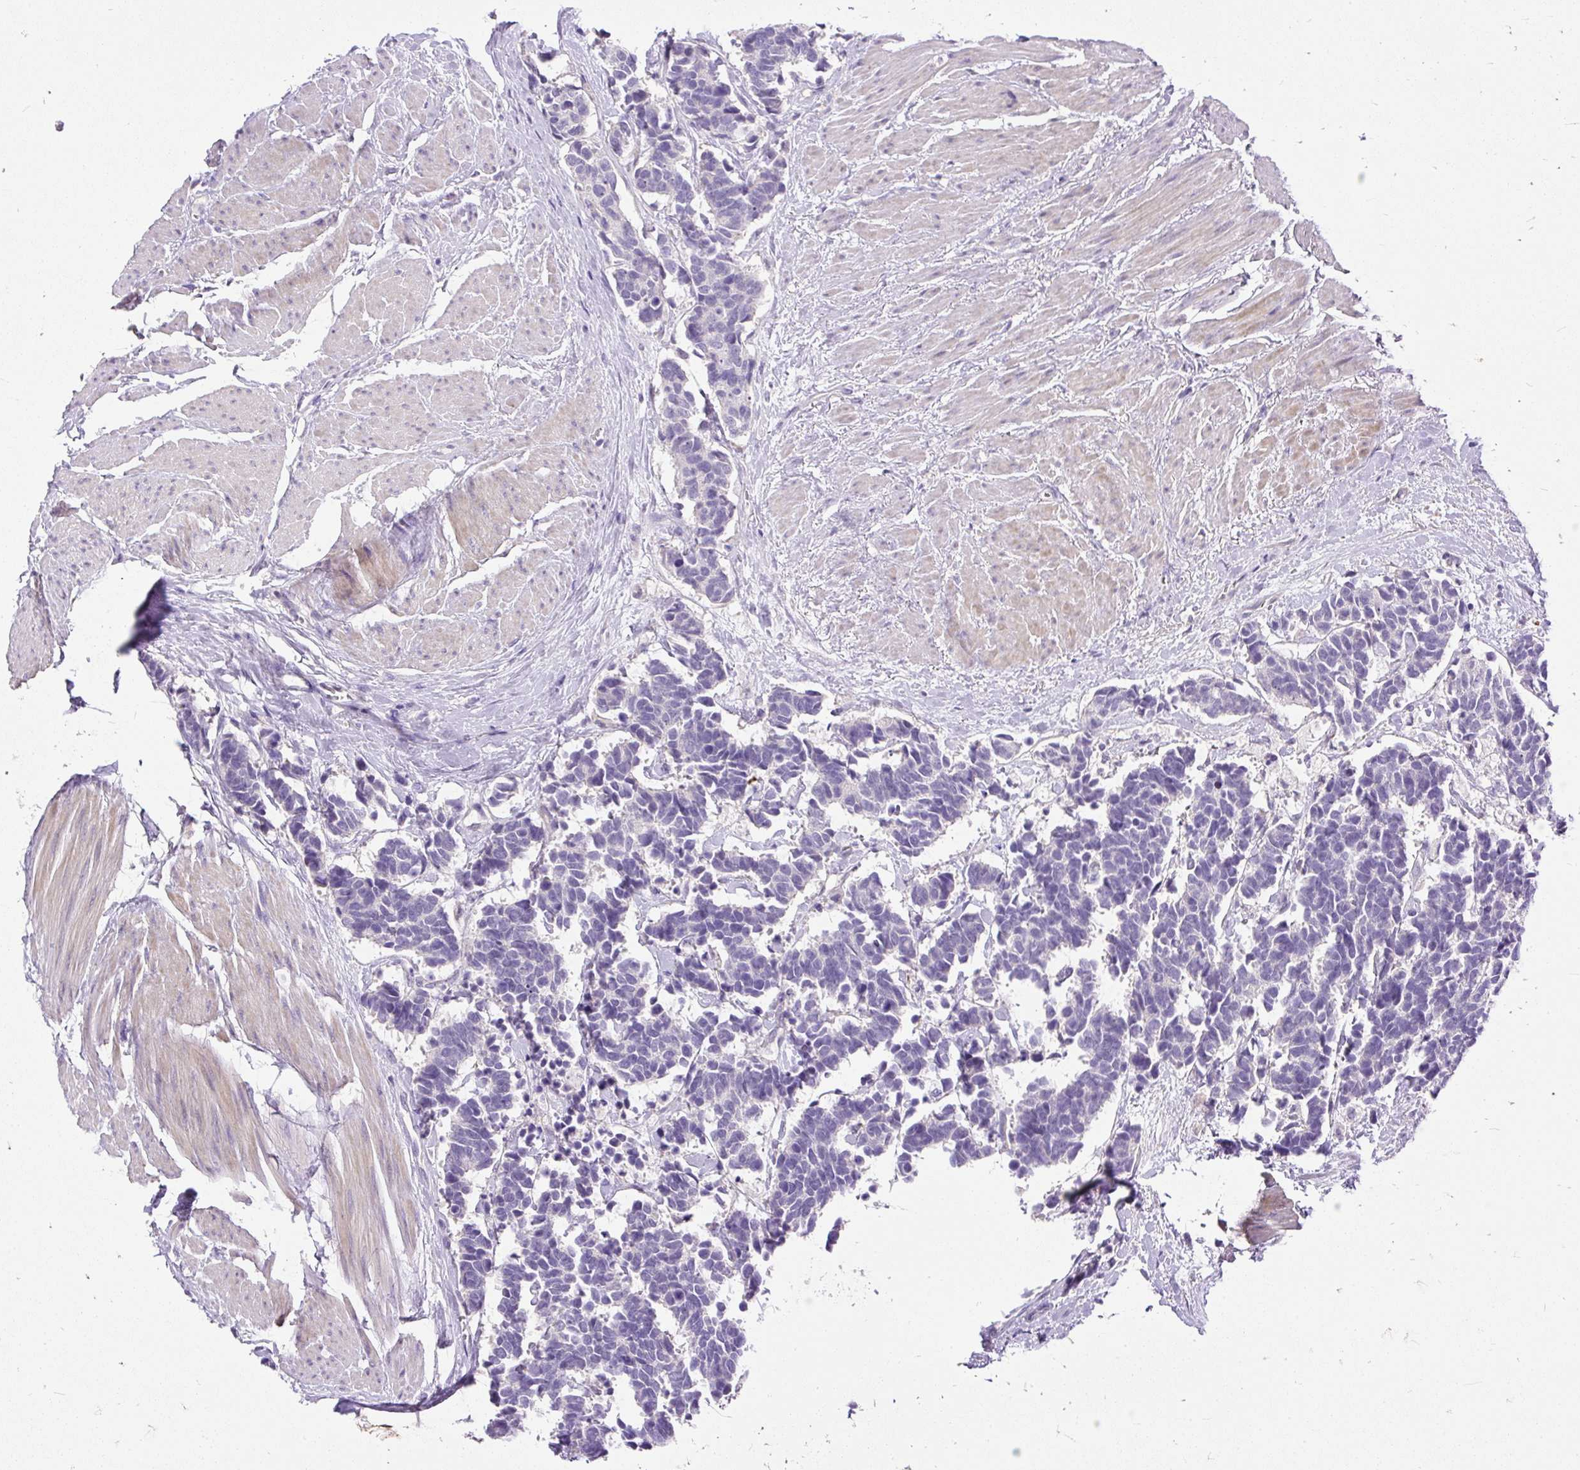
{"staining": {"intensity": "negative", "quantity": "none", "location": "none"}, "tissue": "carcinoid", "cell_type": "Tumor cells", "image_type": "cancer", "snomed": [{"axis": "morphology", "description": "Carcinoma, NOS"}, {"axis": "morphology", "description": "Carcinoid, malignant, NOS"}, {"axis": "topography", "description": "Urinary bladder"}], "caption": "Immunohistochemical staining of human carcinoid (malignant) demonstrates no significant staining in tumor cells. (DAB (3,3'-diaminobenzidine) IHC with hematoxylin counter stain).", "gene": "KRTAP20-3", "patient": {"sex": "male", "age": 57}}